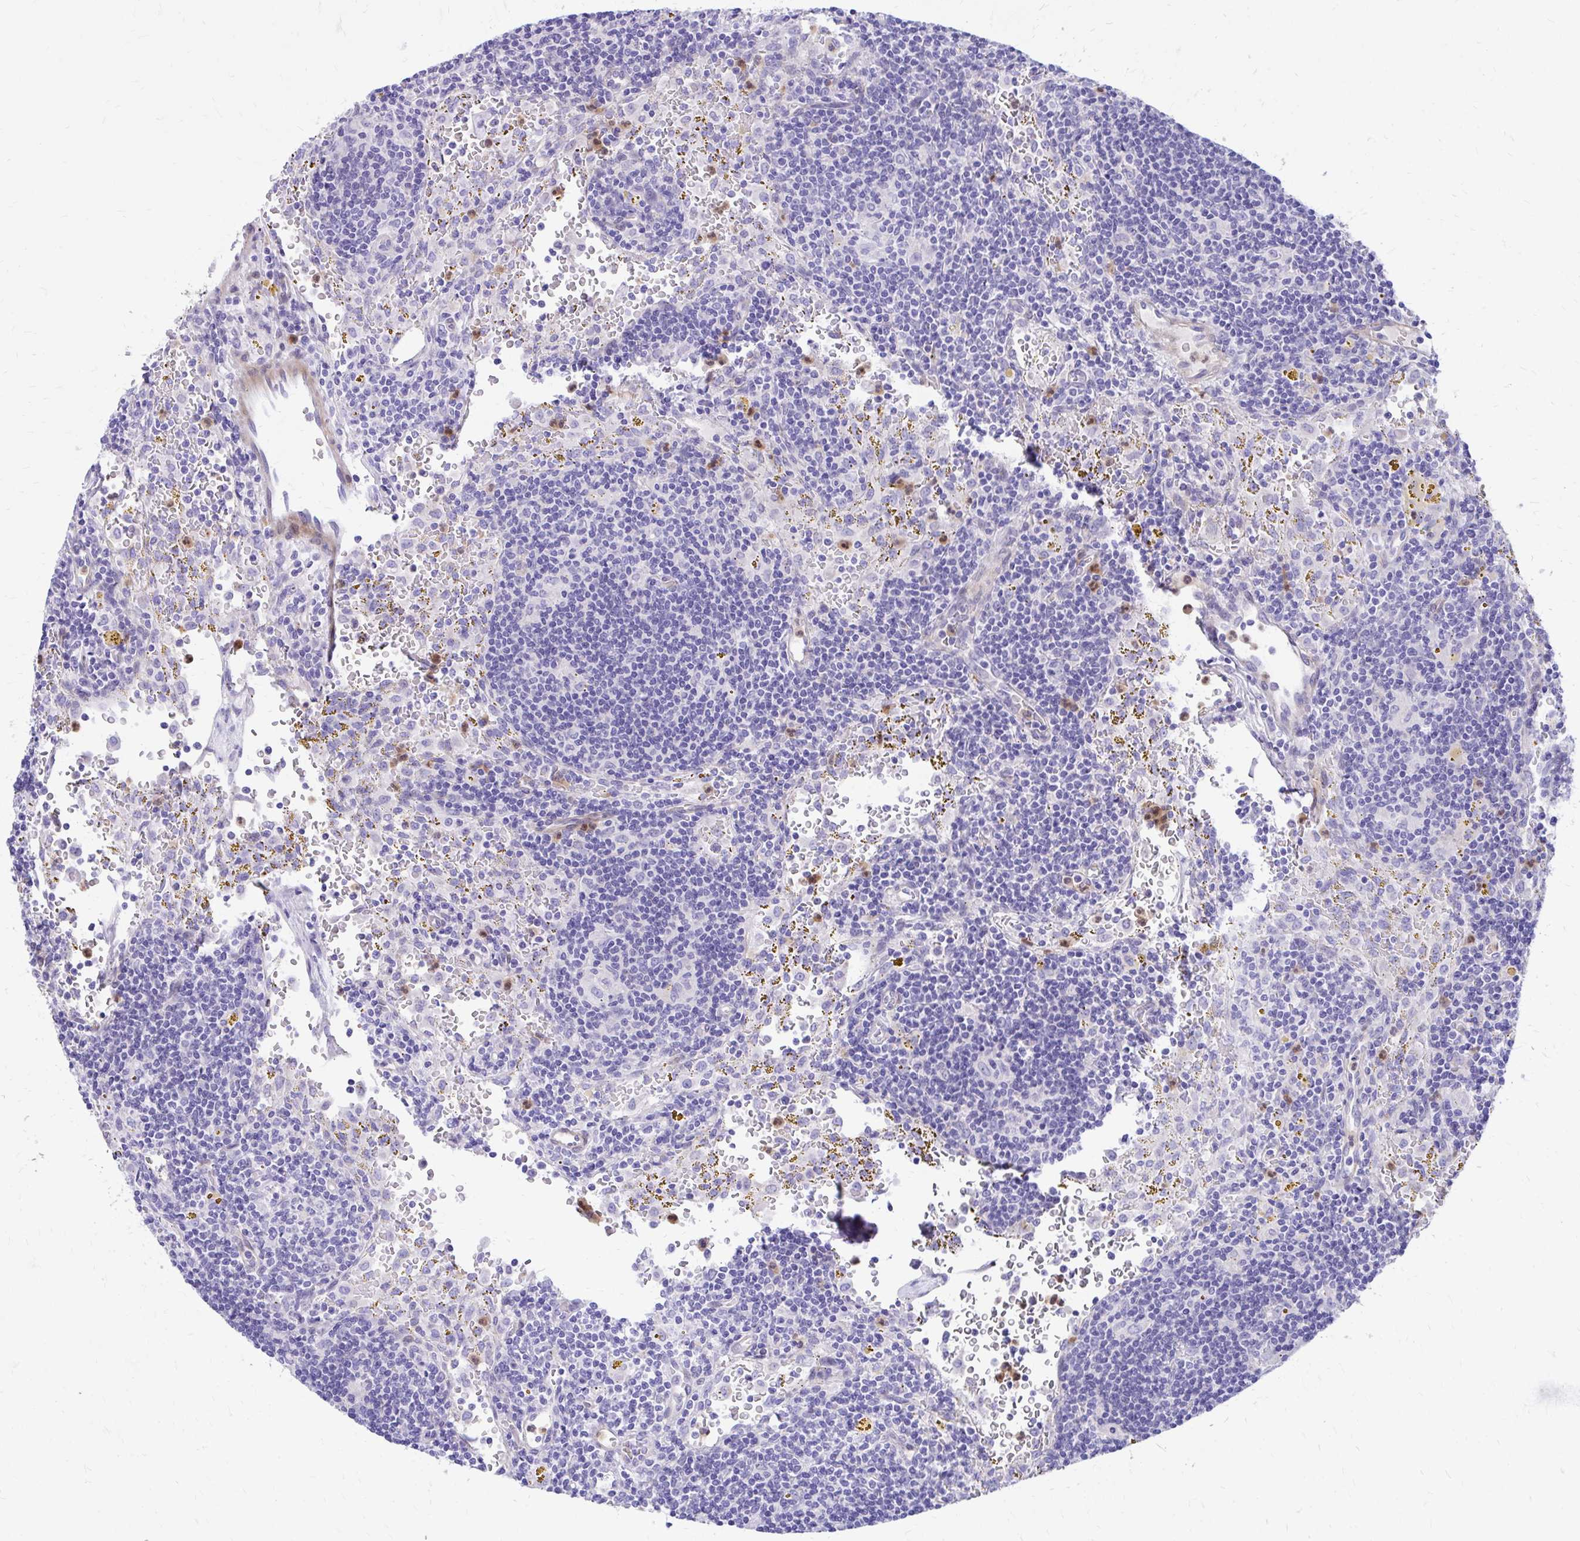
{"staining": {"intensity": "negative", "quantity": "none", "location": "none"}, "tissue": "lymphoma", "cell_type": "Tumor cells", "image_type": "cancer", "snomed": [{"axis": "morphology", "description": "Malignant lymphoma, non-Hodgkin's type, Low grade"}, {"axis": "topography", "description": "Spleen"}], "caption": "Image shows no significant protein expression in tumor cells of lymphoma.", "gene": "ADAMTSL1", "patient": {"sex": "female", "age": 70}}